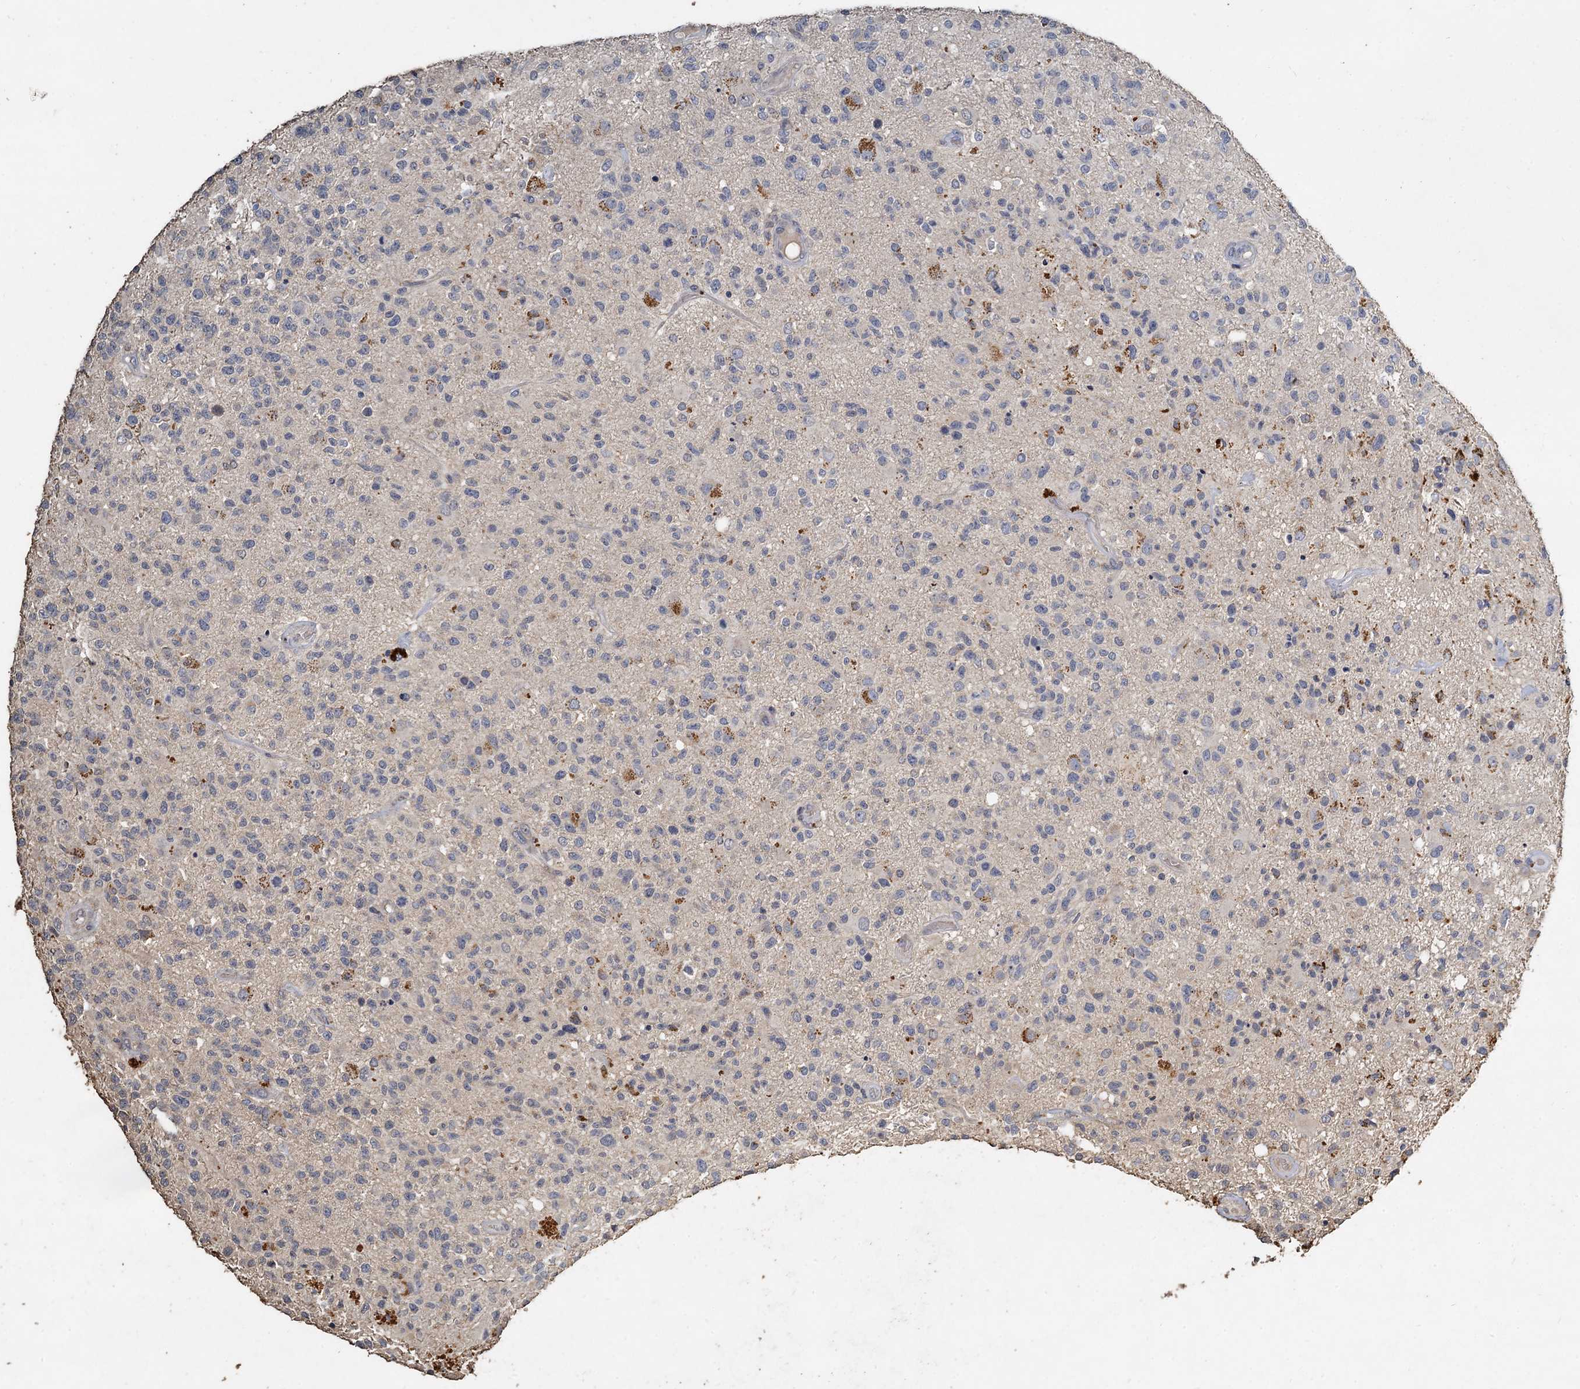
{"staining": {"intensity": "negative", "quantity": "none", "location": "none"}, "tissue": "glioma", "cell_type": "Tumor cells", "image_type": "cancer", "snomed": [{"axis": "morphology", "description": "Glioma, malignant, High grade"}, {"axis": "morphology", "description": "Glioblastoma, NOS"}, {"axis": "topography", "description": "Brain"}], "caption": "Photomicrograph shows no significant protein expression in tumor cells of glioma.", "gene": "CCDC61", "patient": {"sex": "male", "age": 60}}